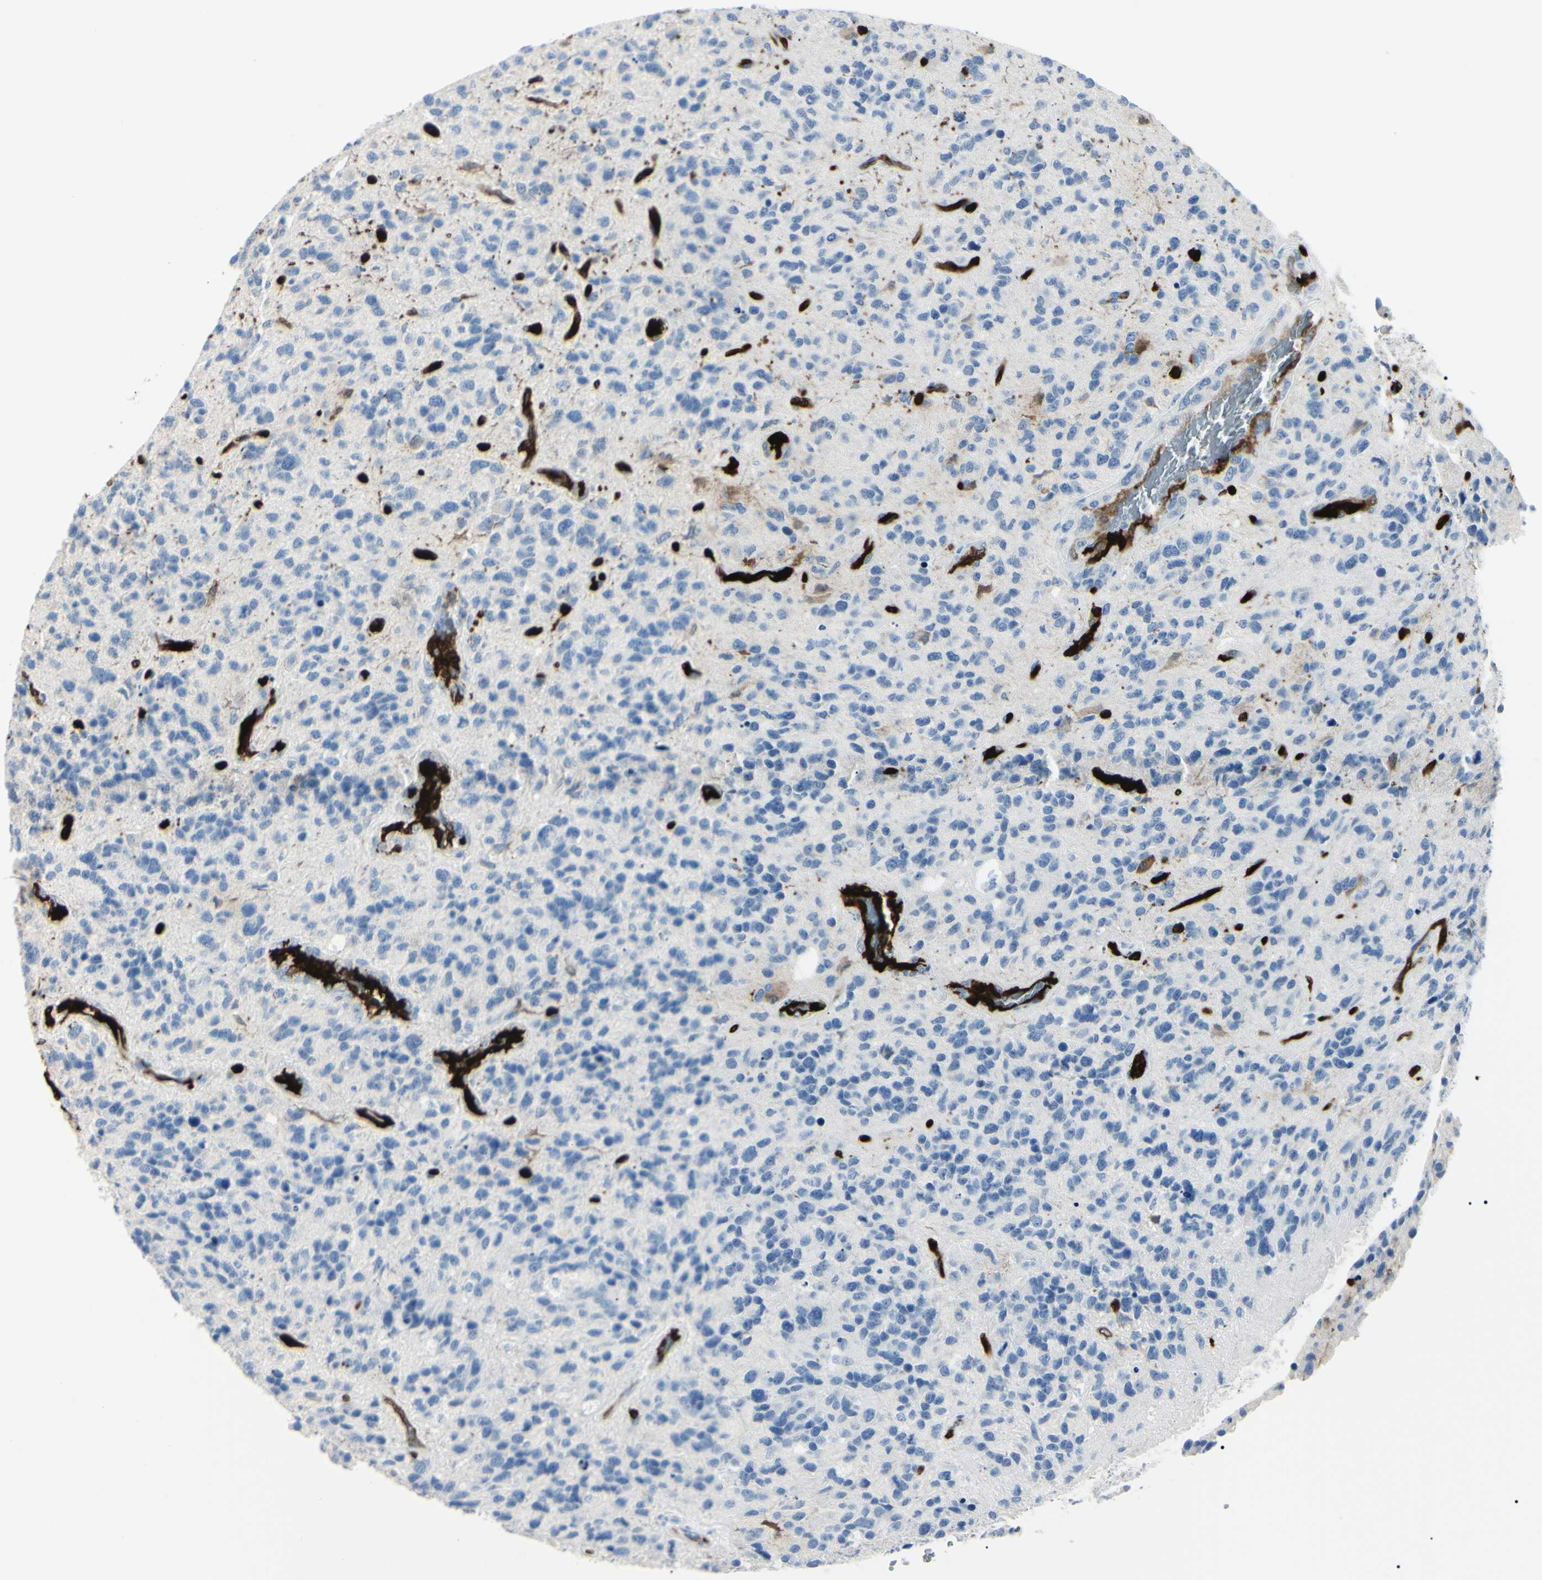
{"staining": {"intensity": "negative", "quantity": "none", "location": "none"}, "tissue": "glioma", "cell_type": "Tumor cells", "image_type": "cancer", "snomed": [{"axis": "morphology", "description": "Glioma, malignant, High grade"}, {"axis": "topography", "description": "Brain"}], "caption": "Immunohistochemical staining of human glioma shows no significant expression in tumor cells.", "gene": "CA2", "patient": {"sex": "female", "age": 58}}